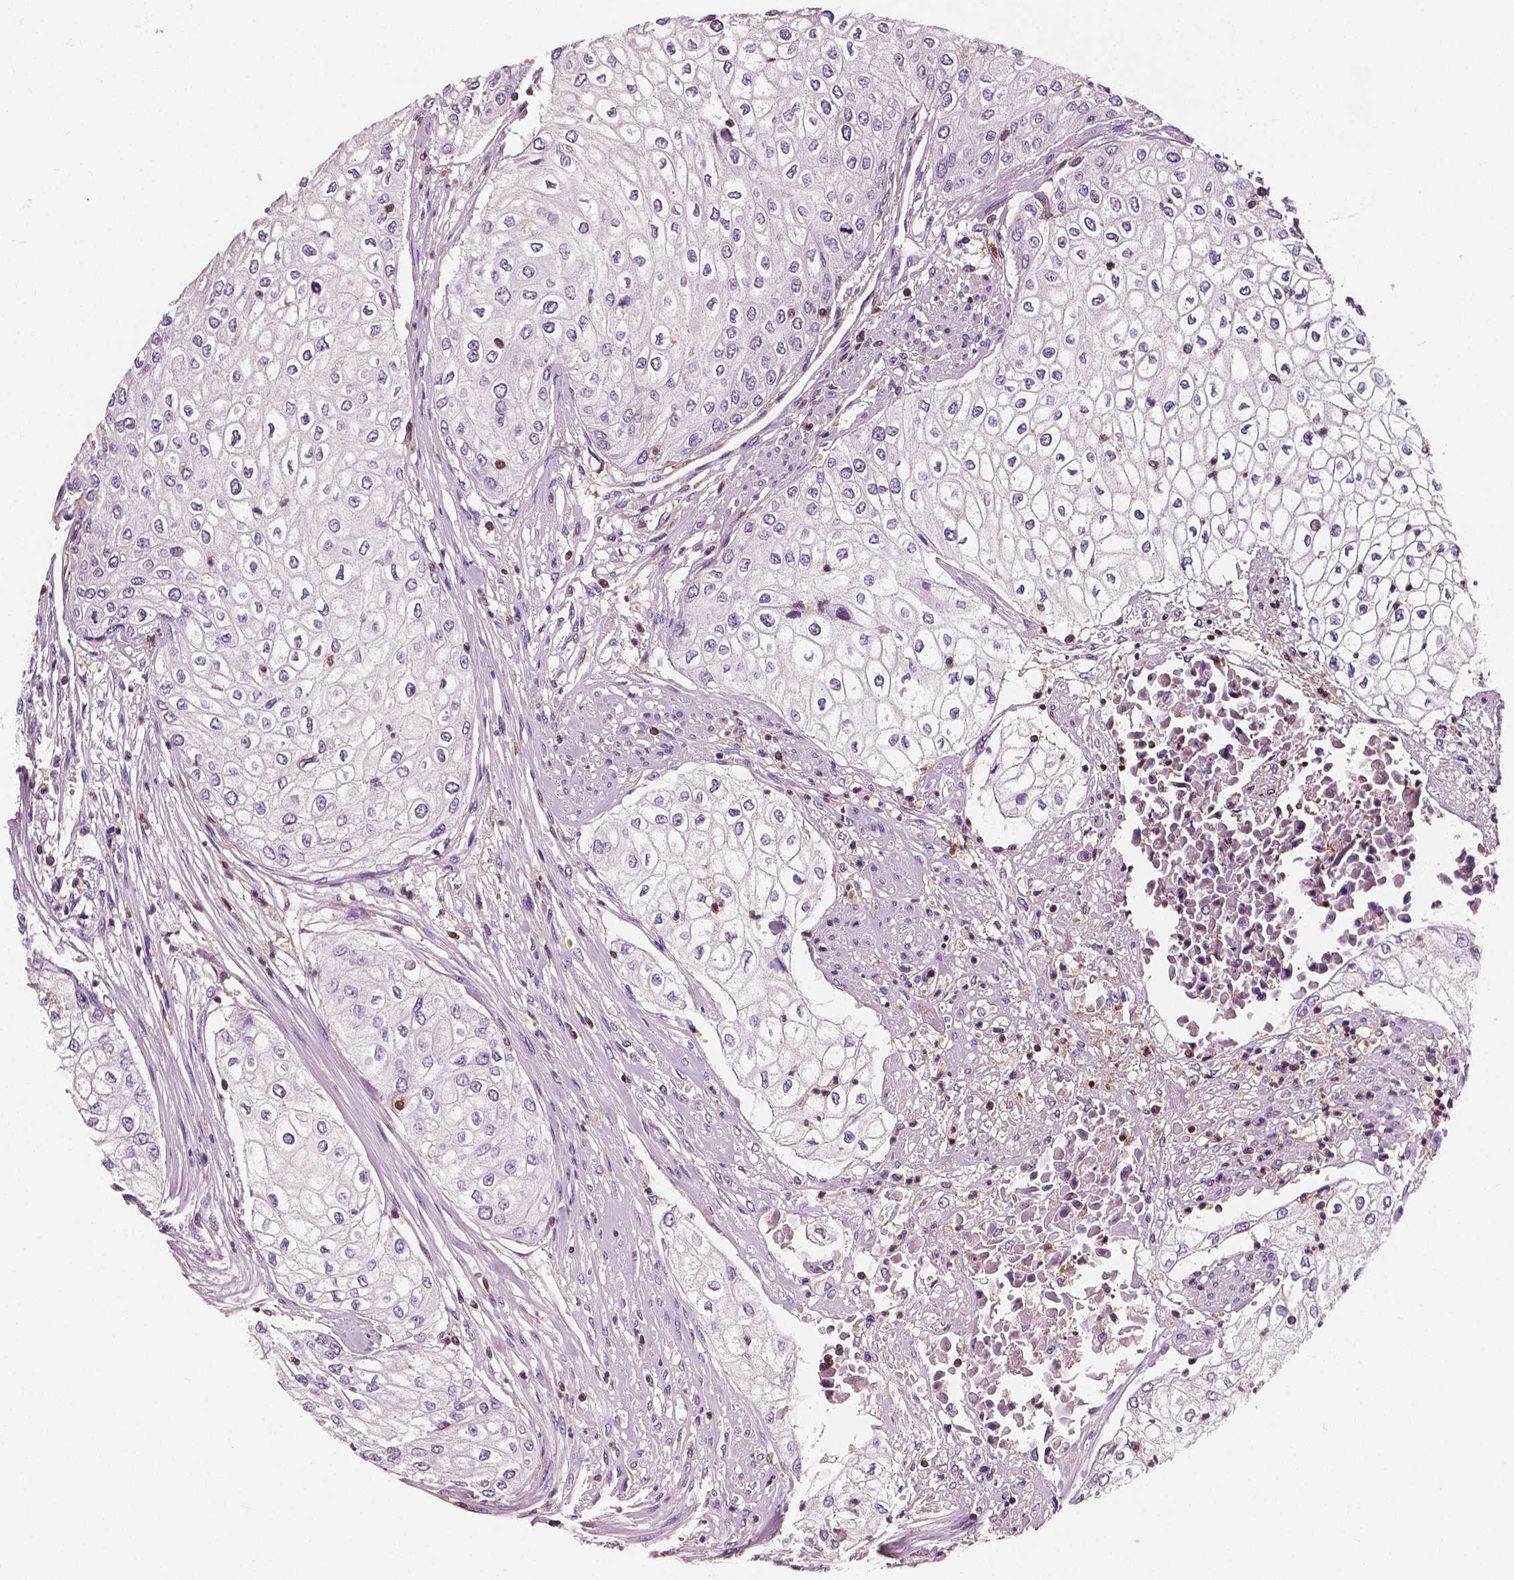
{"staining": {"intensity": "negative", "quantity": "none", "location": "none"}, "tissue": "urothelial cancer", "cell_type": "Tumor cells", "image_type": "cancer", "snomed": [{"axis": "morphology", "description": "Urothelial carcinoma, High grade"}, {"axis": "topography", "description": "Urinary bladder"}], "caption": "This histopathology image is of urothelial cancer stained with immunohistochemistry to label a protein in brown with the nuclei are counter-stained blue. There is no positivity in tumor cells. (DAB IHC, high magnification).", "gene": "PTPRC", "patient": {"sex": "male", "age": 62}}